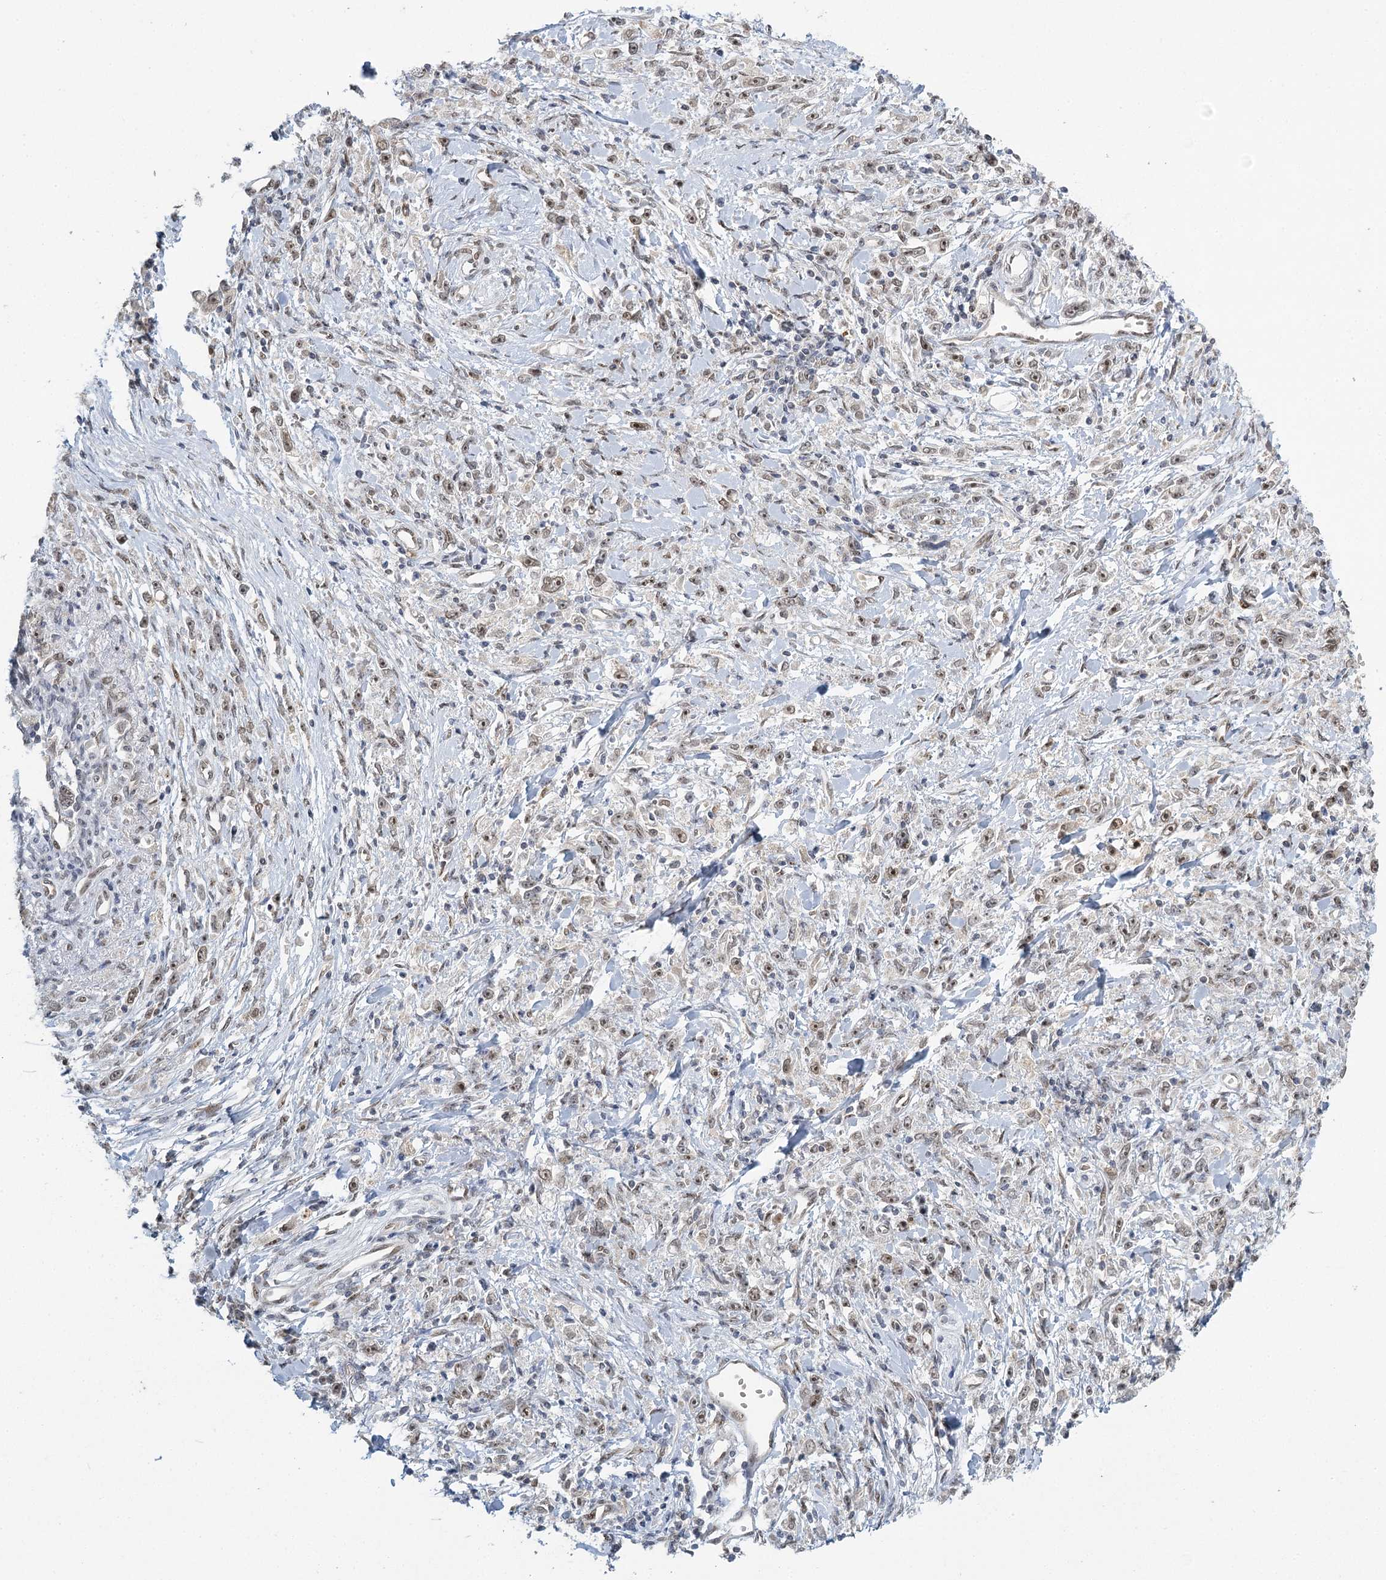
{"staining": {"intensity": "weak", "quantity": "<25%", "location": "nuclear"}, "tissue": "stomach cancer", "cell_type": "Tumor cells", "image_type": "cancer", "snomed": [{"axis": "morphology", "description": "Adenocarcinoma, NOS"}, {"axis": "topography", "description": "Stomach"}], "caption": "Tumor cells show no significant protein expression in stomach cancer (adenocarcinoma). (Stains: DAB (3,3'-diaminobenzidine) immunohistochemistry with hematoxylin counter stain, Microscopy: brightfield microscopy at high magnification).", "gene": "TREX1", "patient": {"sex": "female", "age": 59}}